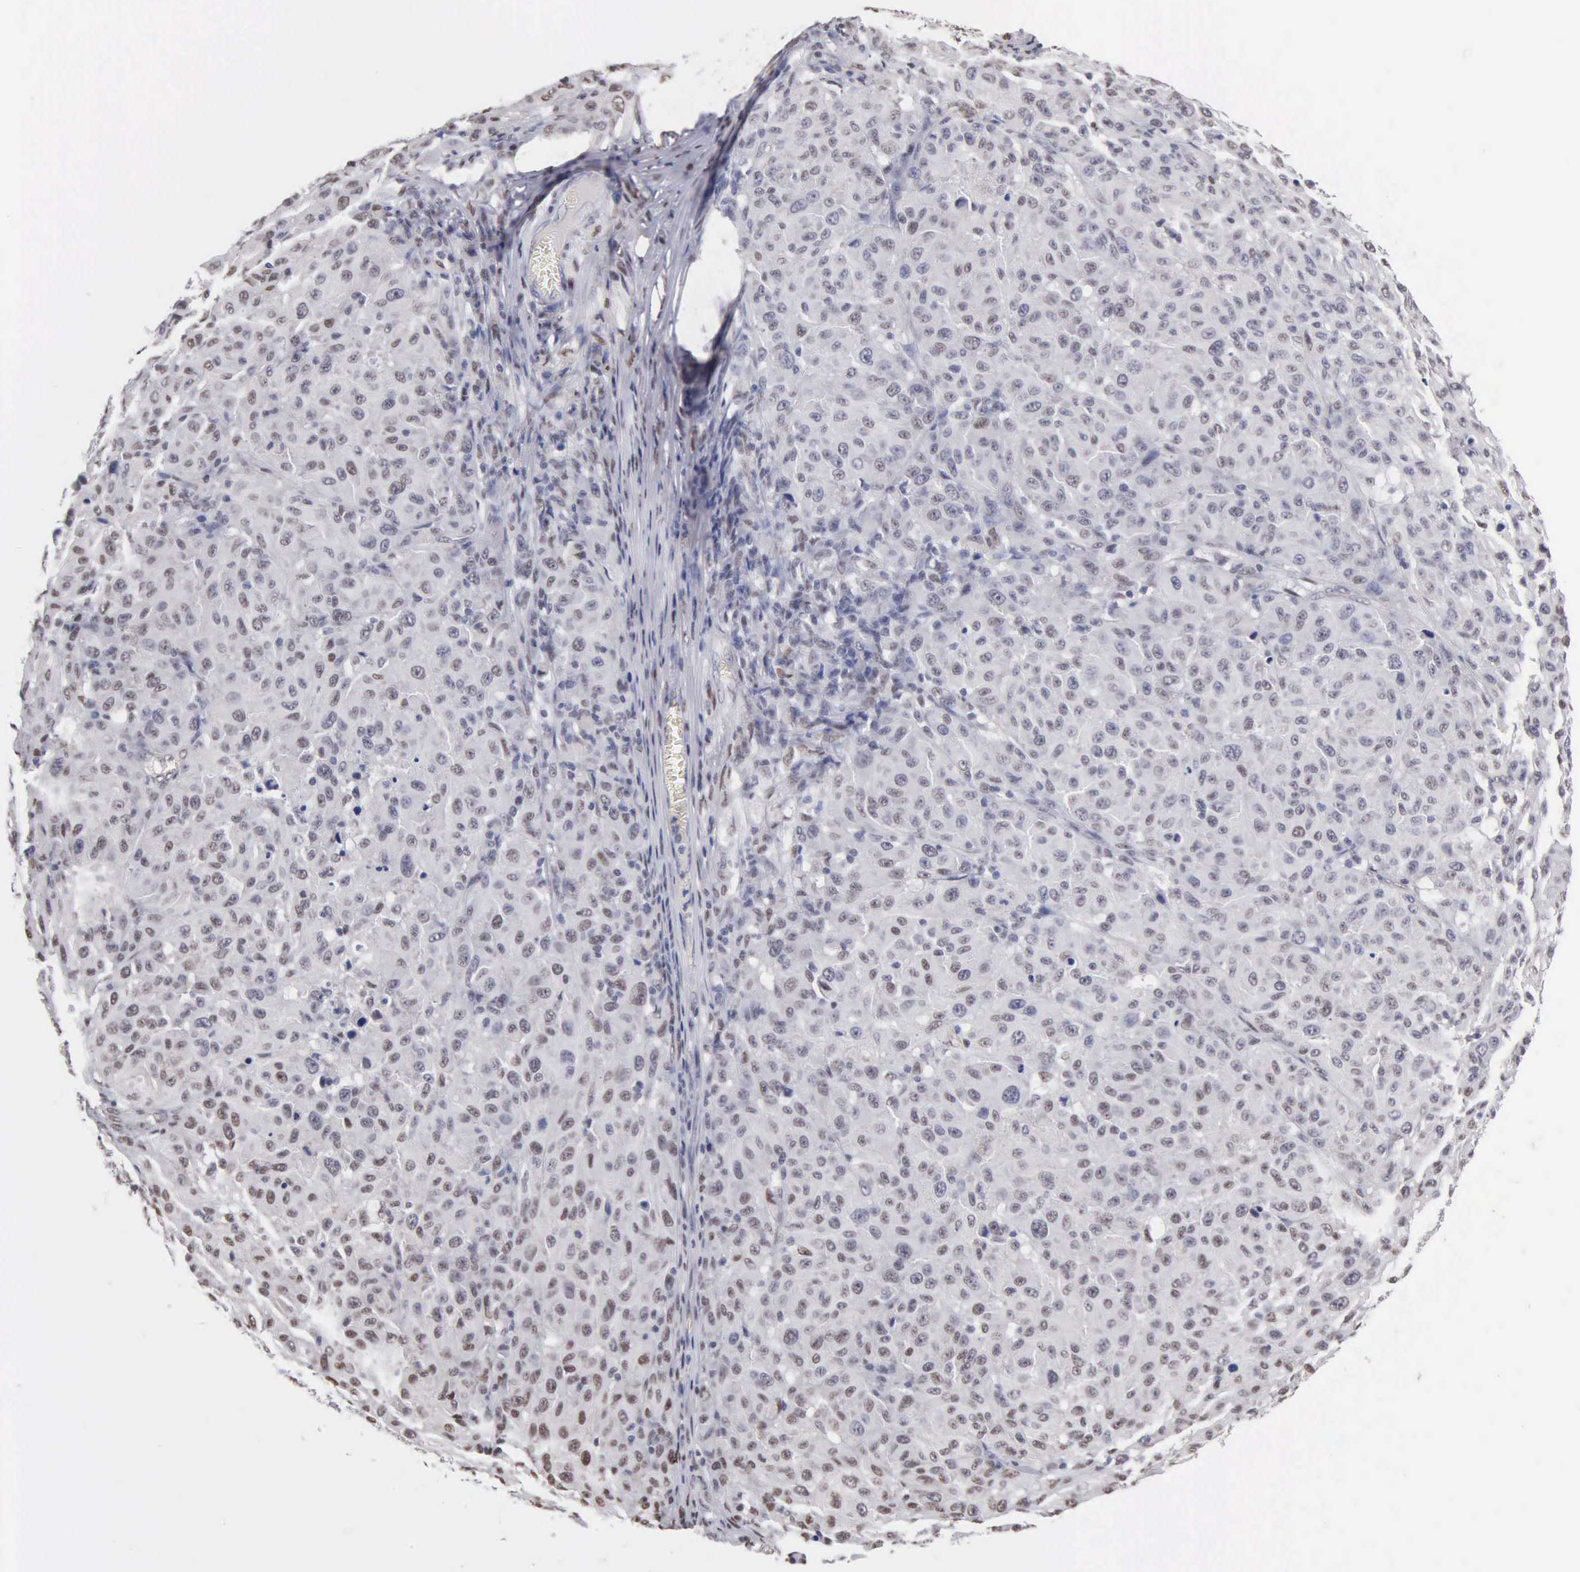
{"staining": {"intensity": "weak", "quantity": "25%-75%", "location": "nuclear"}, "tissue": "melanoma", "cell_type": "Tumor cells", "image_type": "cancer", "snomed": [{"axis": "morphology", "description": "Malignant melanoma, NOS"}, {"axis": "topography", "description": "Skin"}], "caption": "Melanoma stained with DAB (3,3'-diaminobenzidine) IHC reveals low levels of weak nuclear expression in approximately 25%-75% of tumor cells.", "gene": "CCNG1", "patient": {"sex": "female", "age": 77}}